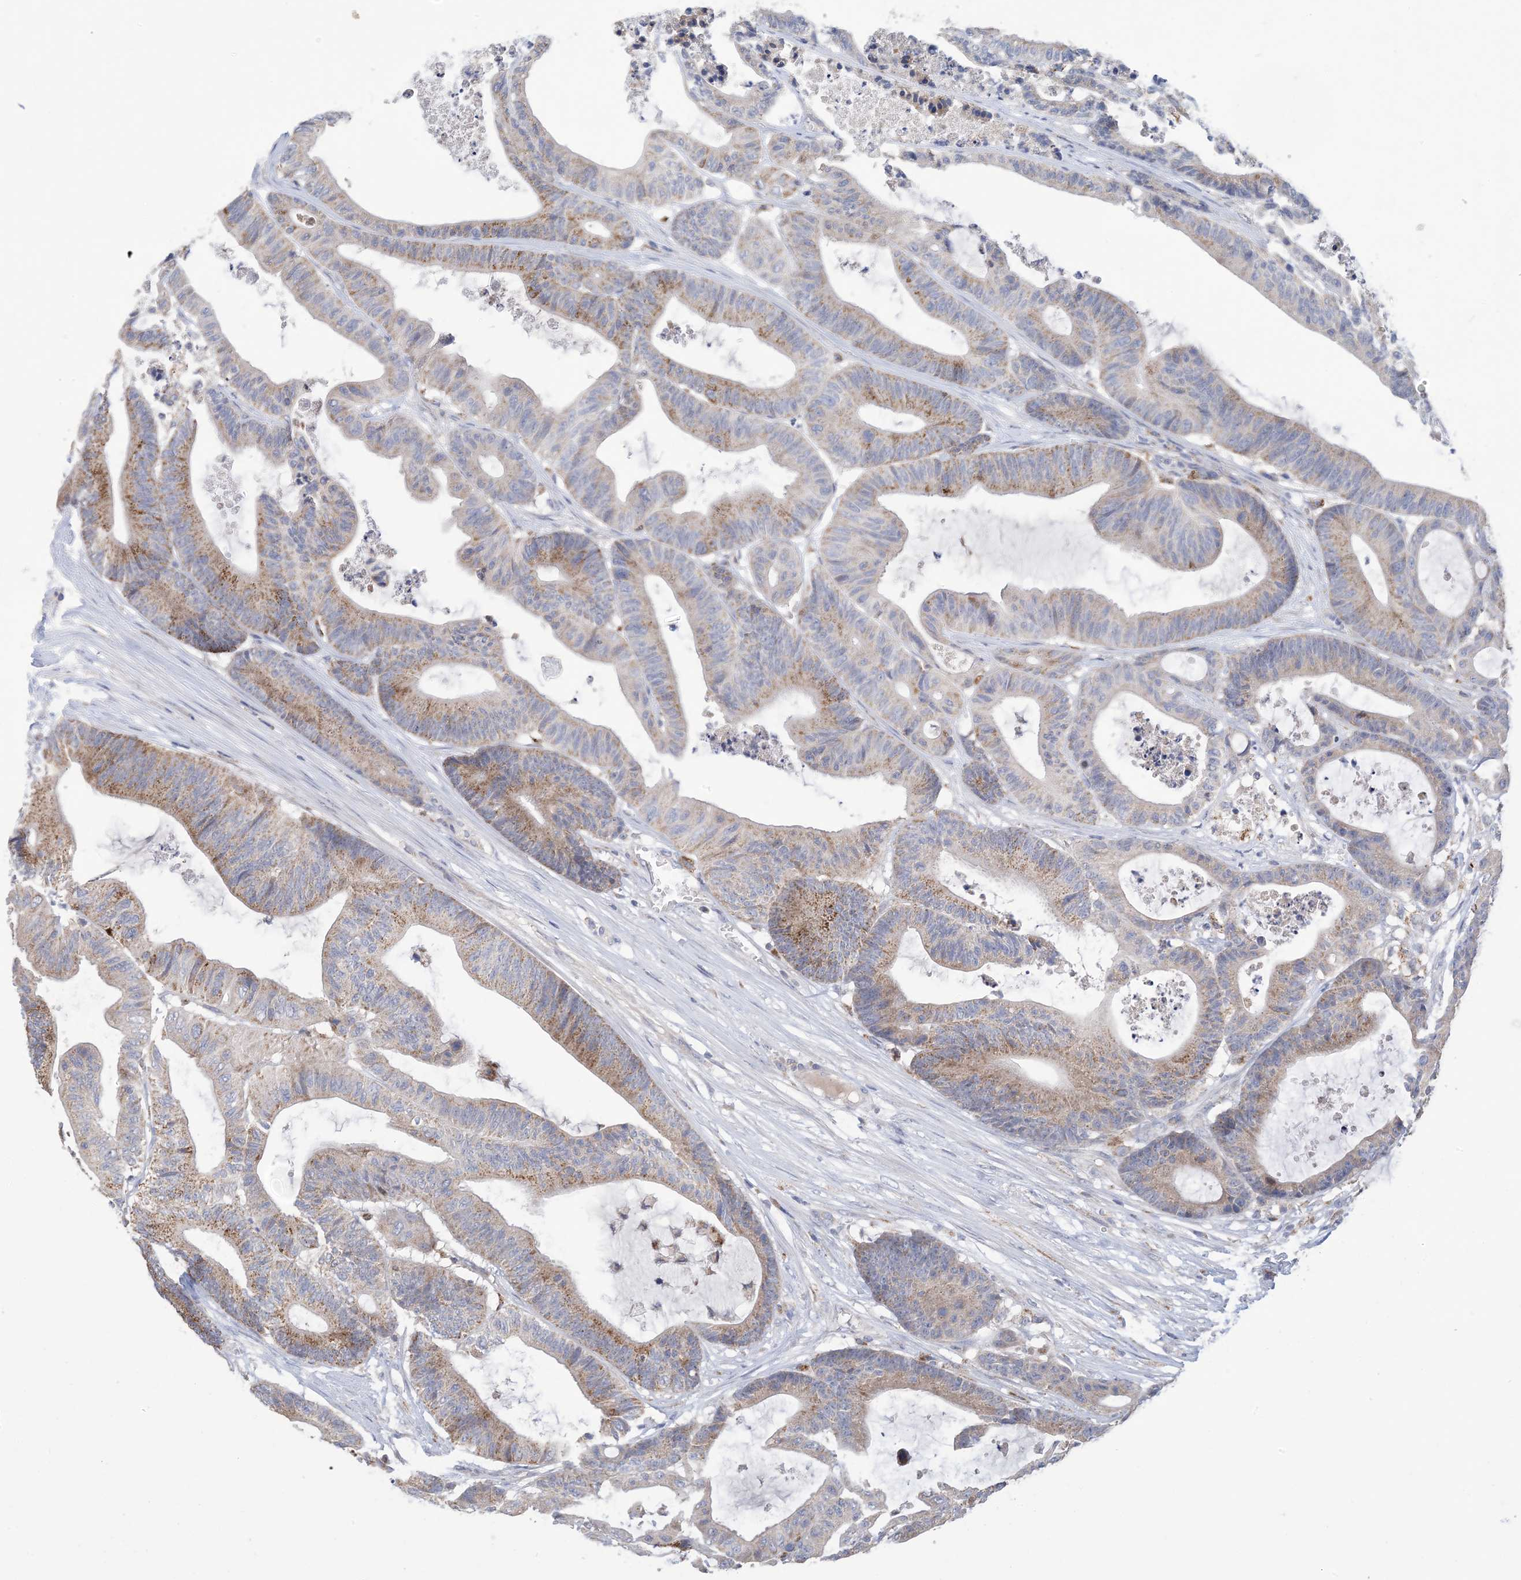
{"staining": {"intensity": "moderate", "quantity": "25%-75%", "location": "cytoplasmic/membranous"}, "tissue": "colorectal cancer", "cell_type": "Tumor cells", "image_type": "cancer", "snomed": [{"axis": "morphology", "description": "Adenocarcinoma, NOS"}, {"axis": "topography", "description": "Colon"}], "caption": "IHC micrograph of neoplastic tissue: human colorectal cancer stained using IHC shows medium levels of moderate protein expression localized specifically in the cytoplasmic/membranous of tumor cells, appearing as a cytoplasmic/membranous brown color.", "gene": "CLEC16A", "patient": {"sex": "female", "age": 84}}